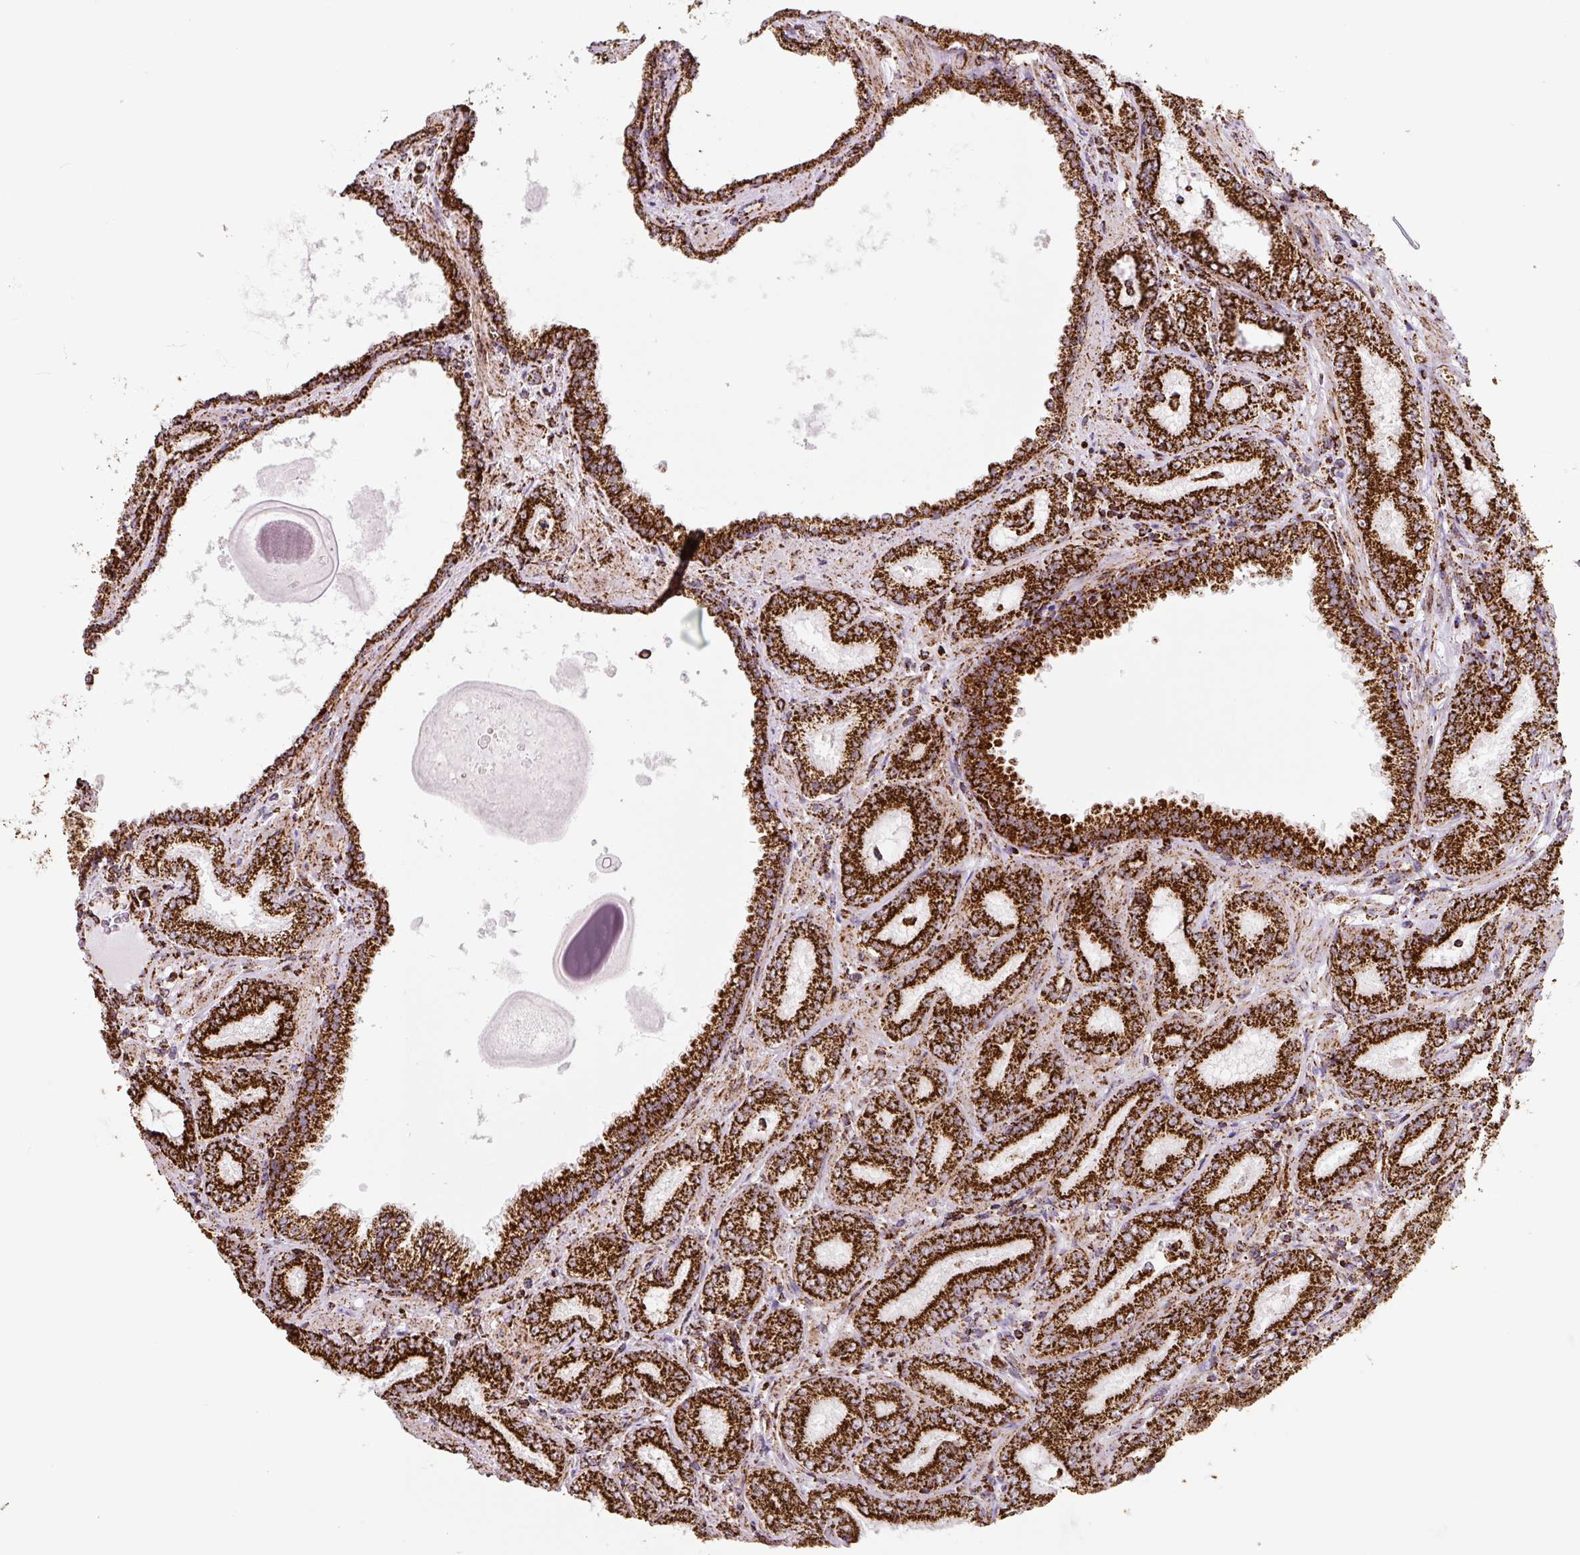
{"staining": {"intensity": "strong", "quantity": ">75%", "location": "cytoplasmic/membranous"}, "tissue": "prostate cancer", "cell_type": "Tumor cells", "image_type": "cancer", "snomed": [{"axis": "morphology", "description": "Adenocarcinoma, High grade"}, {"axis": "topography", "description": "Prostate"}], "caption": "Human prostate cancer stained with a brown dye exhibits strong cytoplasmic/membranous positive positivity in approximately >75% of tumor cells.", "gene": "ATP5F1A", "patient": {"sex": "male", "age": 72}}